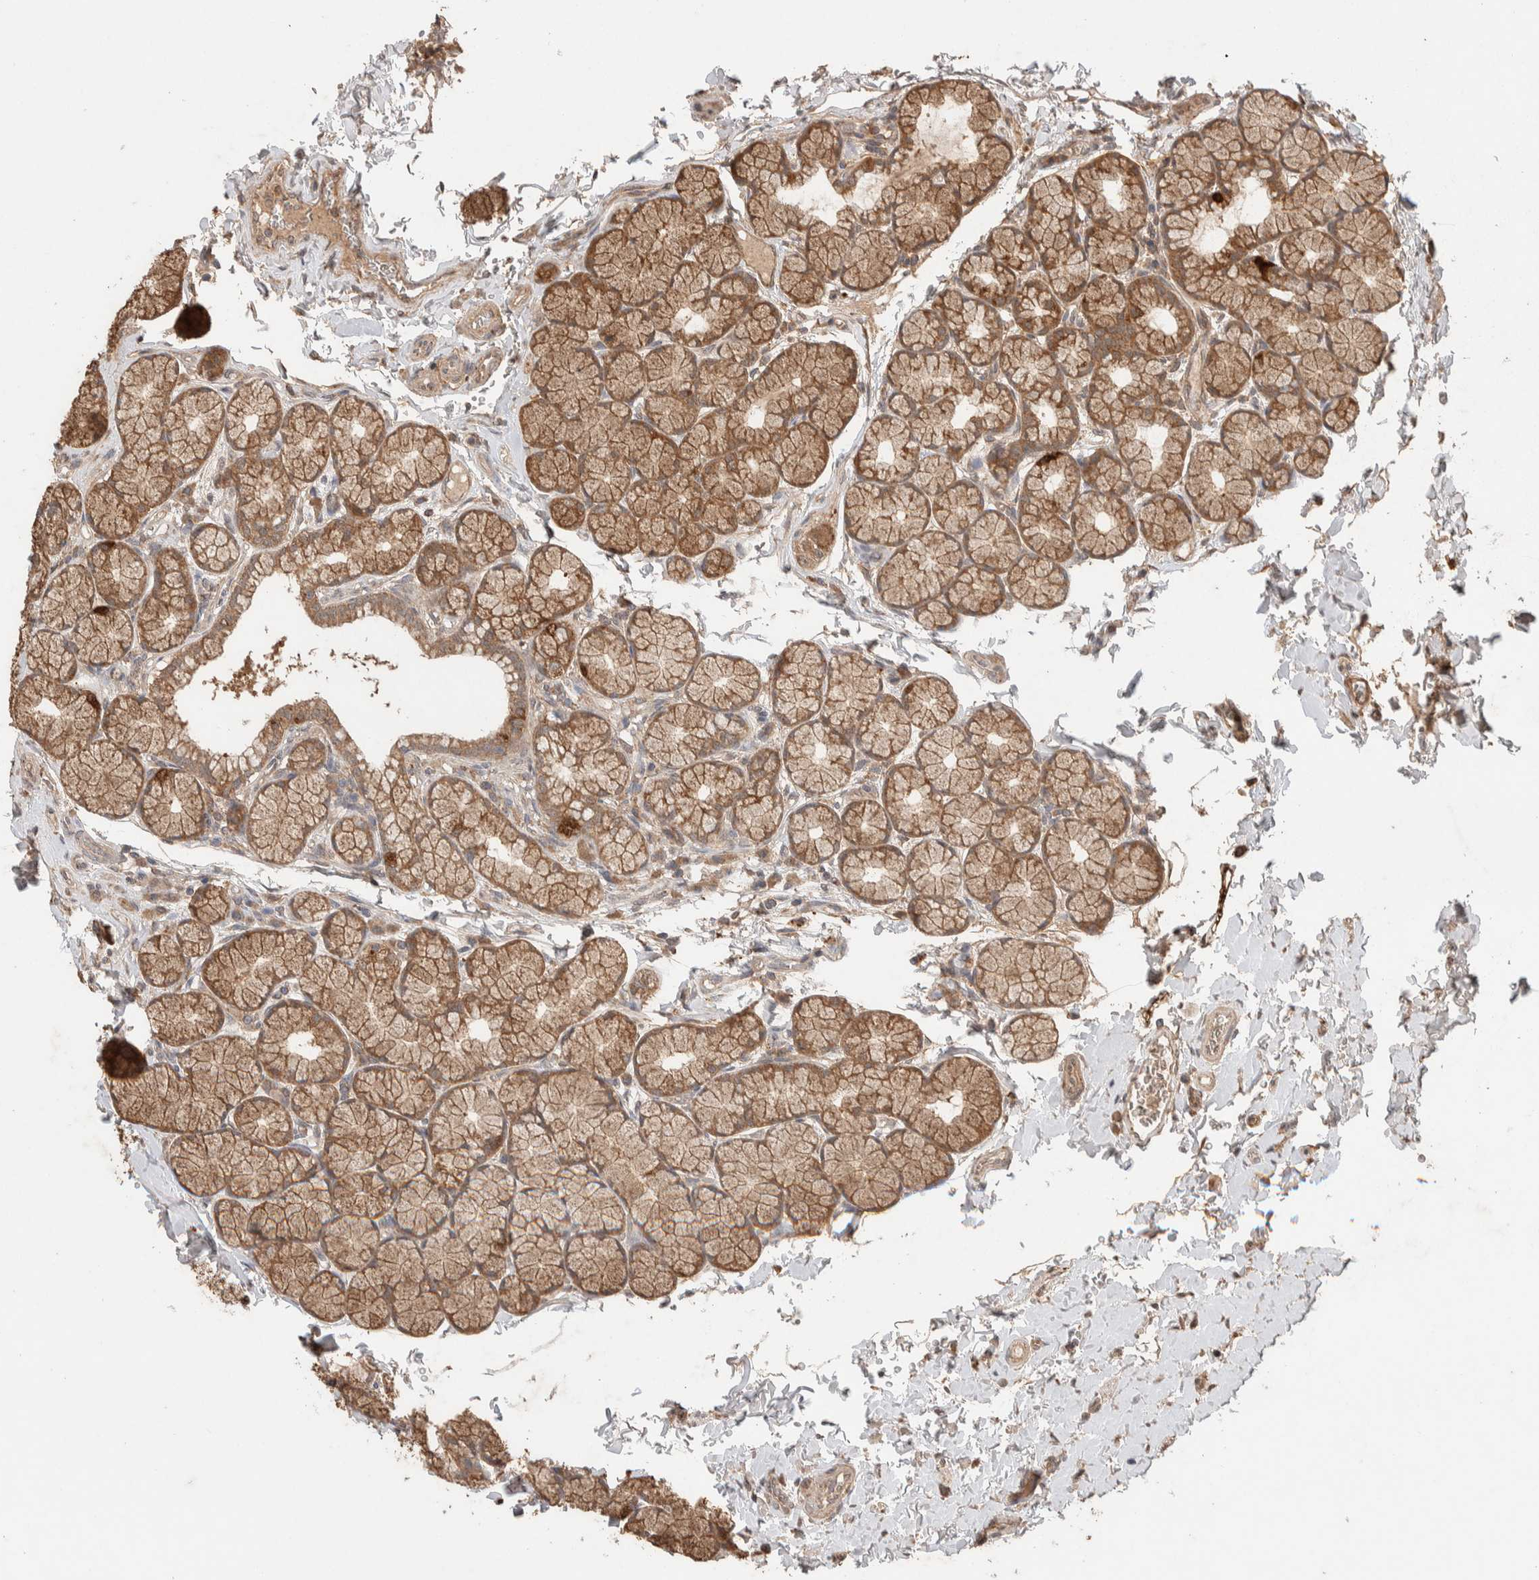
{"staining": {"intensity": "moderate", "quantity": ">75%", "location": "cytoplasmic/membranous"}, "tissue": "duodenum", "cell_type": "Glandular cells", "image_type": "normal", "snomed": [{"axis": "morphology", "description": "Normal tissue, NOS"}, {"axis": "topography", "description": "Duodenum"}], "caption": "Immunohistochemical staining of benign duodenum demonstrates >75% levels of moderate cytoplasmic/membranous protein staining in approximately >75% of glandular cells. Using DAB (3,3'-diaminobenzidine) (brown) and hematoxylin (blue) stains, captured at high magnification using brightfield microscopy.", "gene": "KCNJ5", "patient": {"sex": "male", "age": 50}}